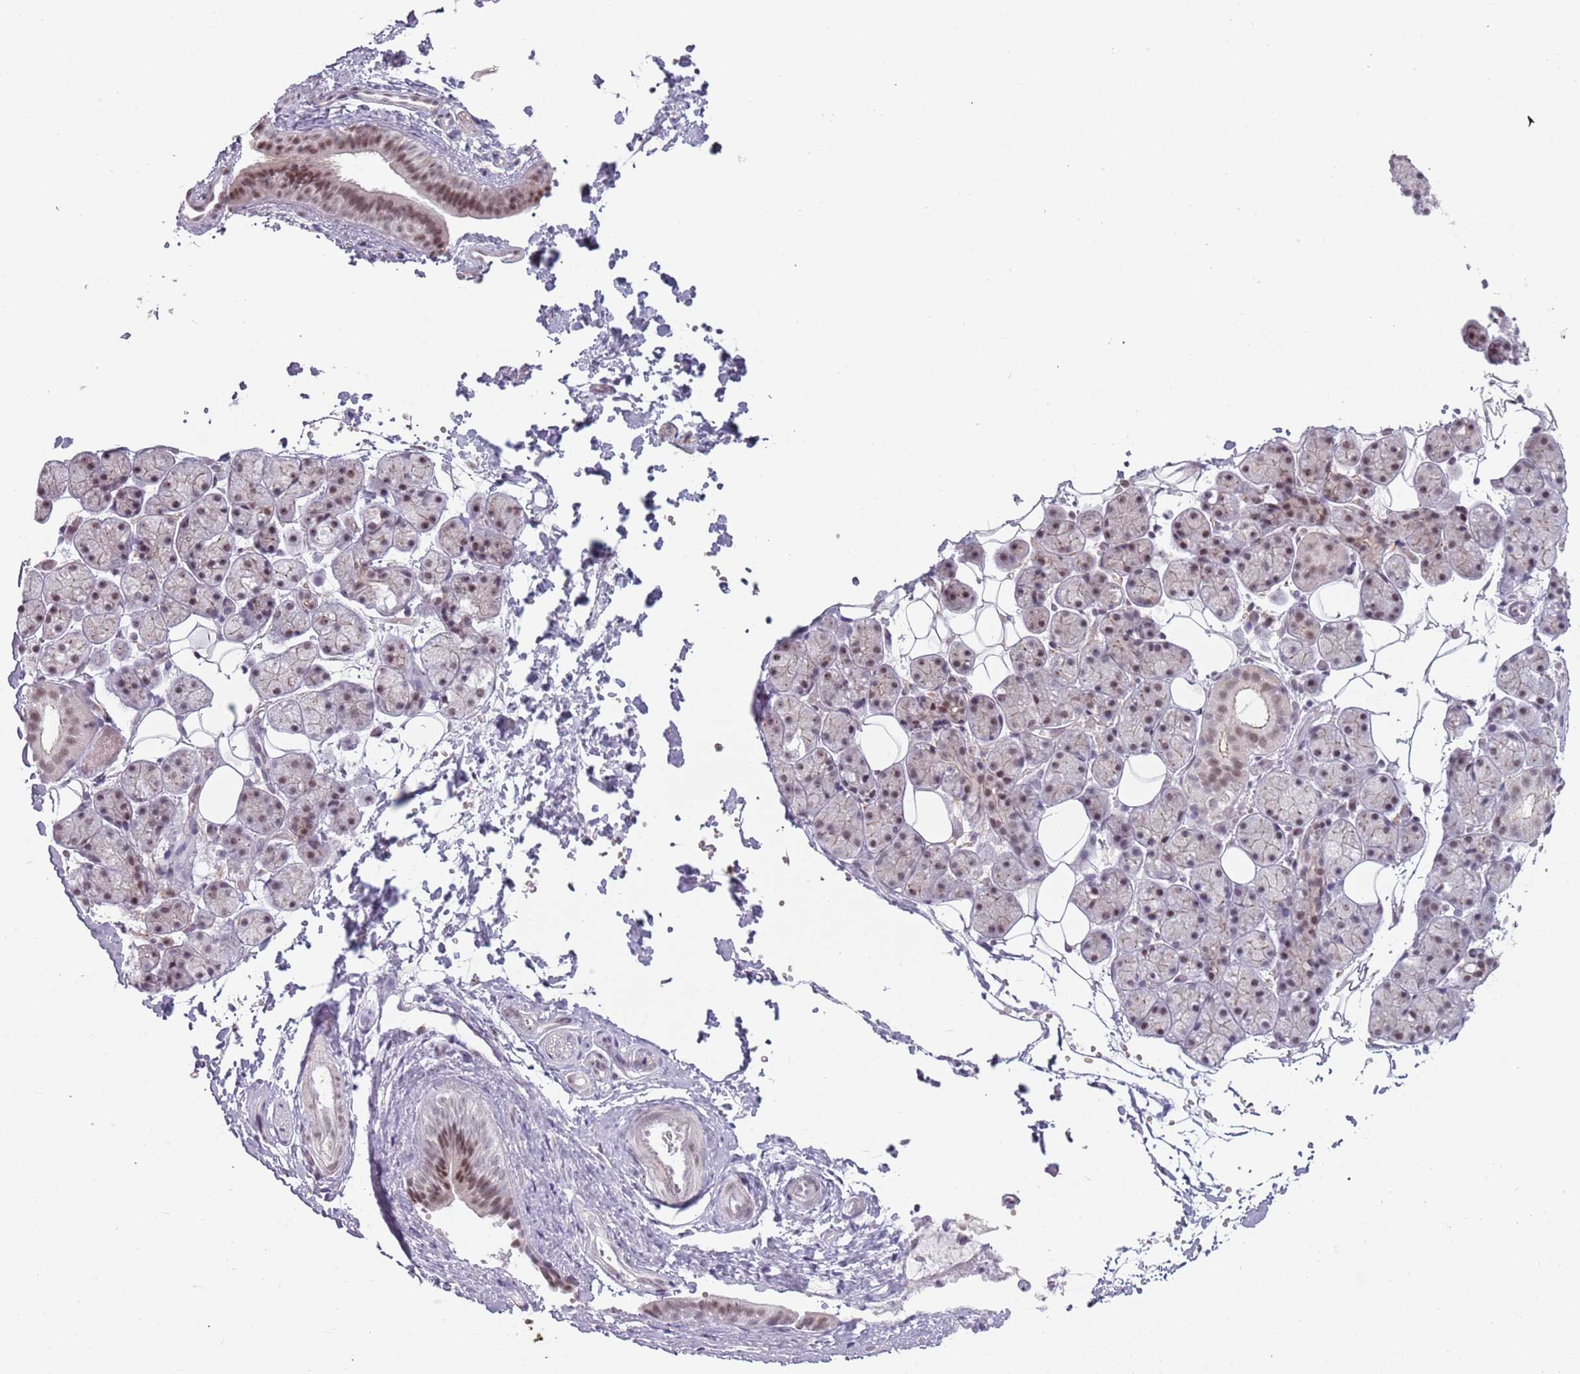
{"staining": {"intensity": "moderate", "quantity": "<25%", "location": "nuclear"}, "tissue": "salivary gland", "cell_type": "Glandular cells", "image_type": "normal", "snomed": [{"axis": "morphology", "description": "Normal tissue, NOS"}, {"axis": "topography", "description": "Salivary gland"}], "caption": "About <25% of glandular cells in benign human salivary gland demonstrate moderate nuclear protein staining as visualized by brown immunohistochemical staining.", "gene": "REXO4", "patient": {"sex": "female", "age": 33}}